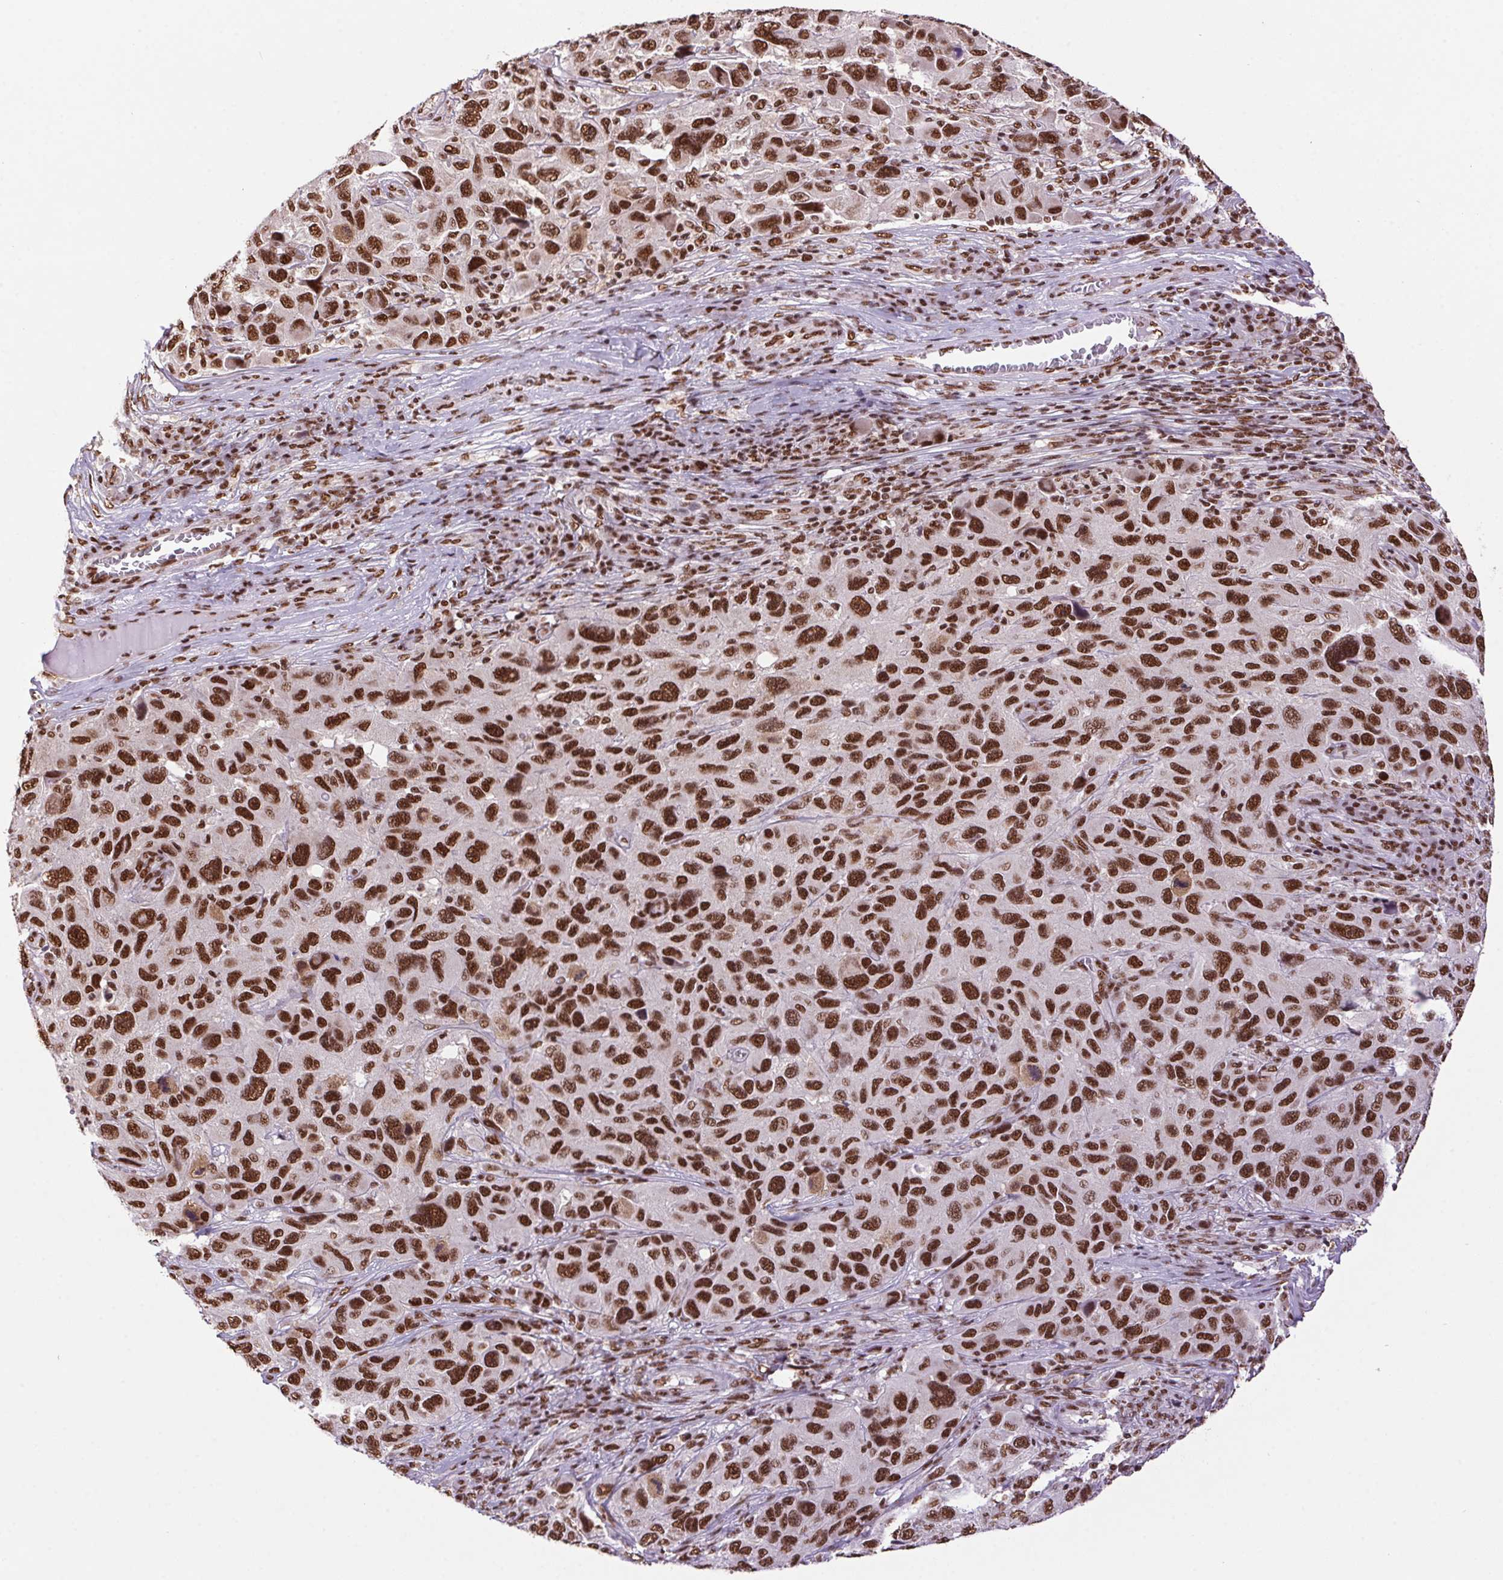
{"staining": {"intensity": "strong", "quantity": ">75%", "location": "nuclear"}, "tissue": "melanoma", "cell_type": "Tumor cells", "image_type": "cancer", "snomed": [{"axis": "morphology", "description": "Malignant melanoma, NOS"}, {"axis": "topography", "description": "Skin"}], "caption": "Brown immunohistochemical staining in human melanoma demonstrates strong nuclear staining in approximately >75% of tumor cells.", "gene": "ZNF207", "patient": {"sex": "male", "age": 53}}